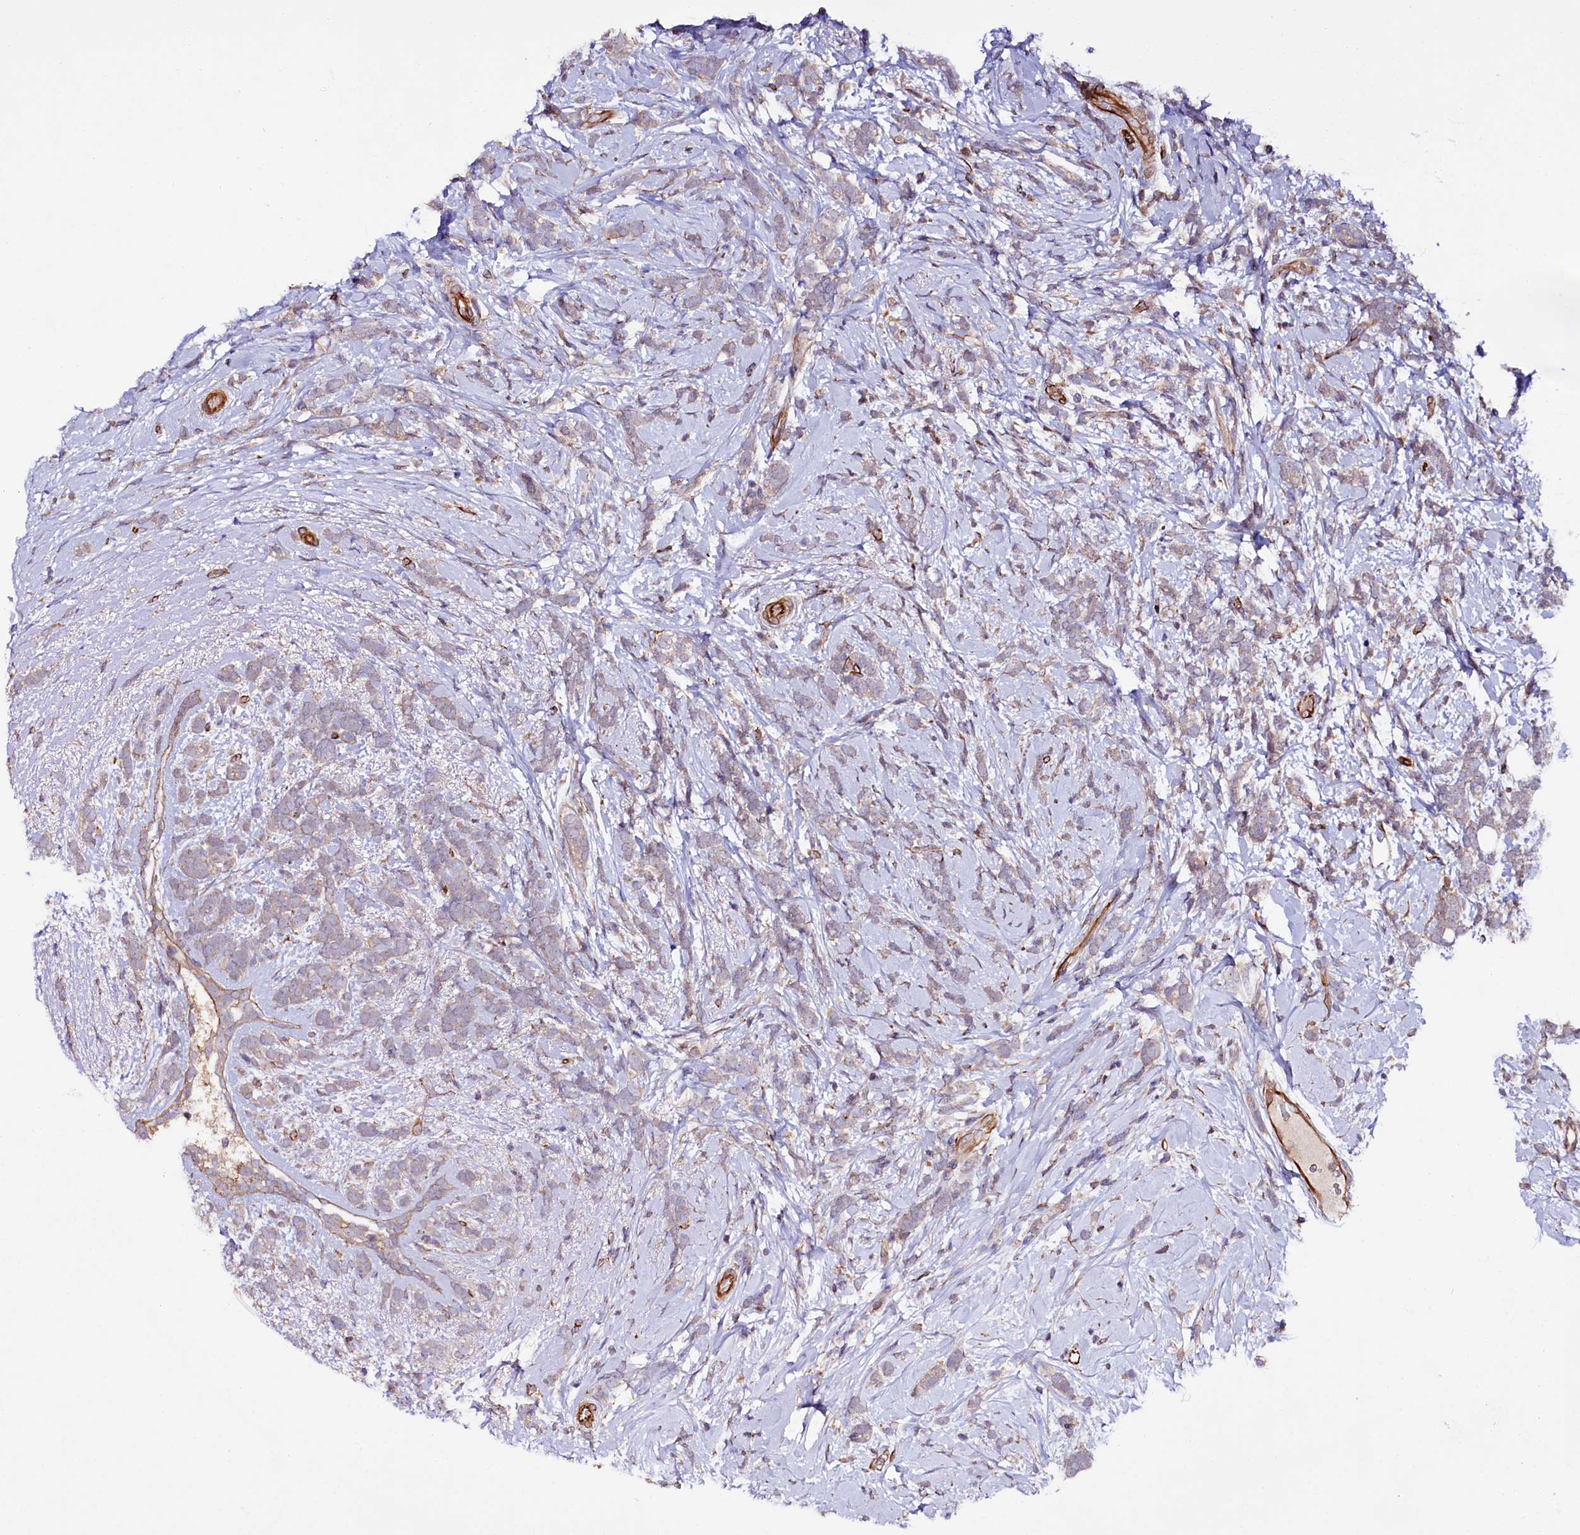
{"staining": {"intensity": "weak", "quantity": ">75%", "location": "cytoplasmic/membranous"}, "tissue": "breast cancer", "cell_type": "Tumor cells", "image_type": "cancer", "snomed": [{"axis": "morphology", "description": "Lobular carcinoma"}, {"axis": "topography", "description": "Breast"}], "caption": "Breast cancer (lobular carcinoma) stained for a protein (brown) reveals weak cytoplasmic/membranous positive positivity in about >75% of tumor cells.", "gene": "TTC12", "patient": {"sex": "female", "age": 58}}